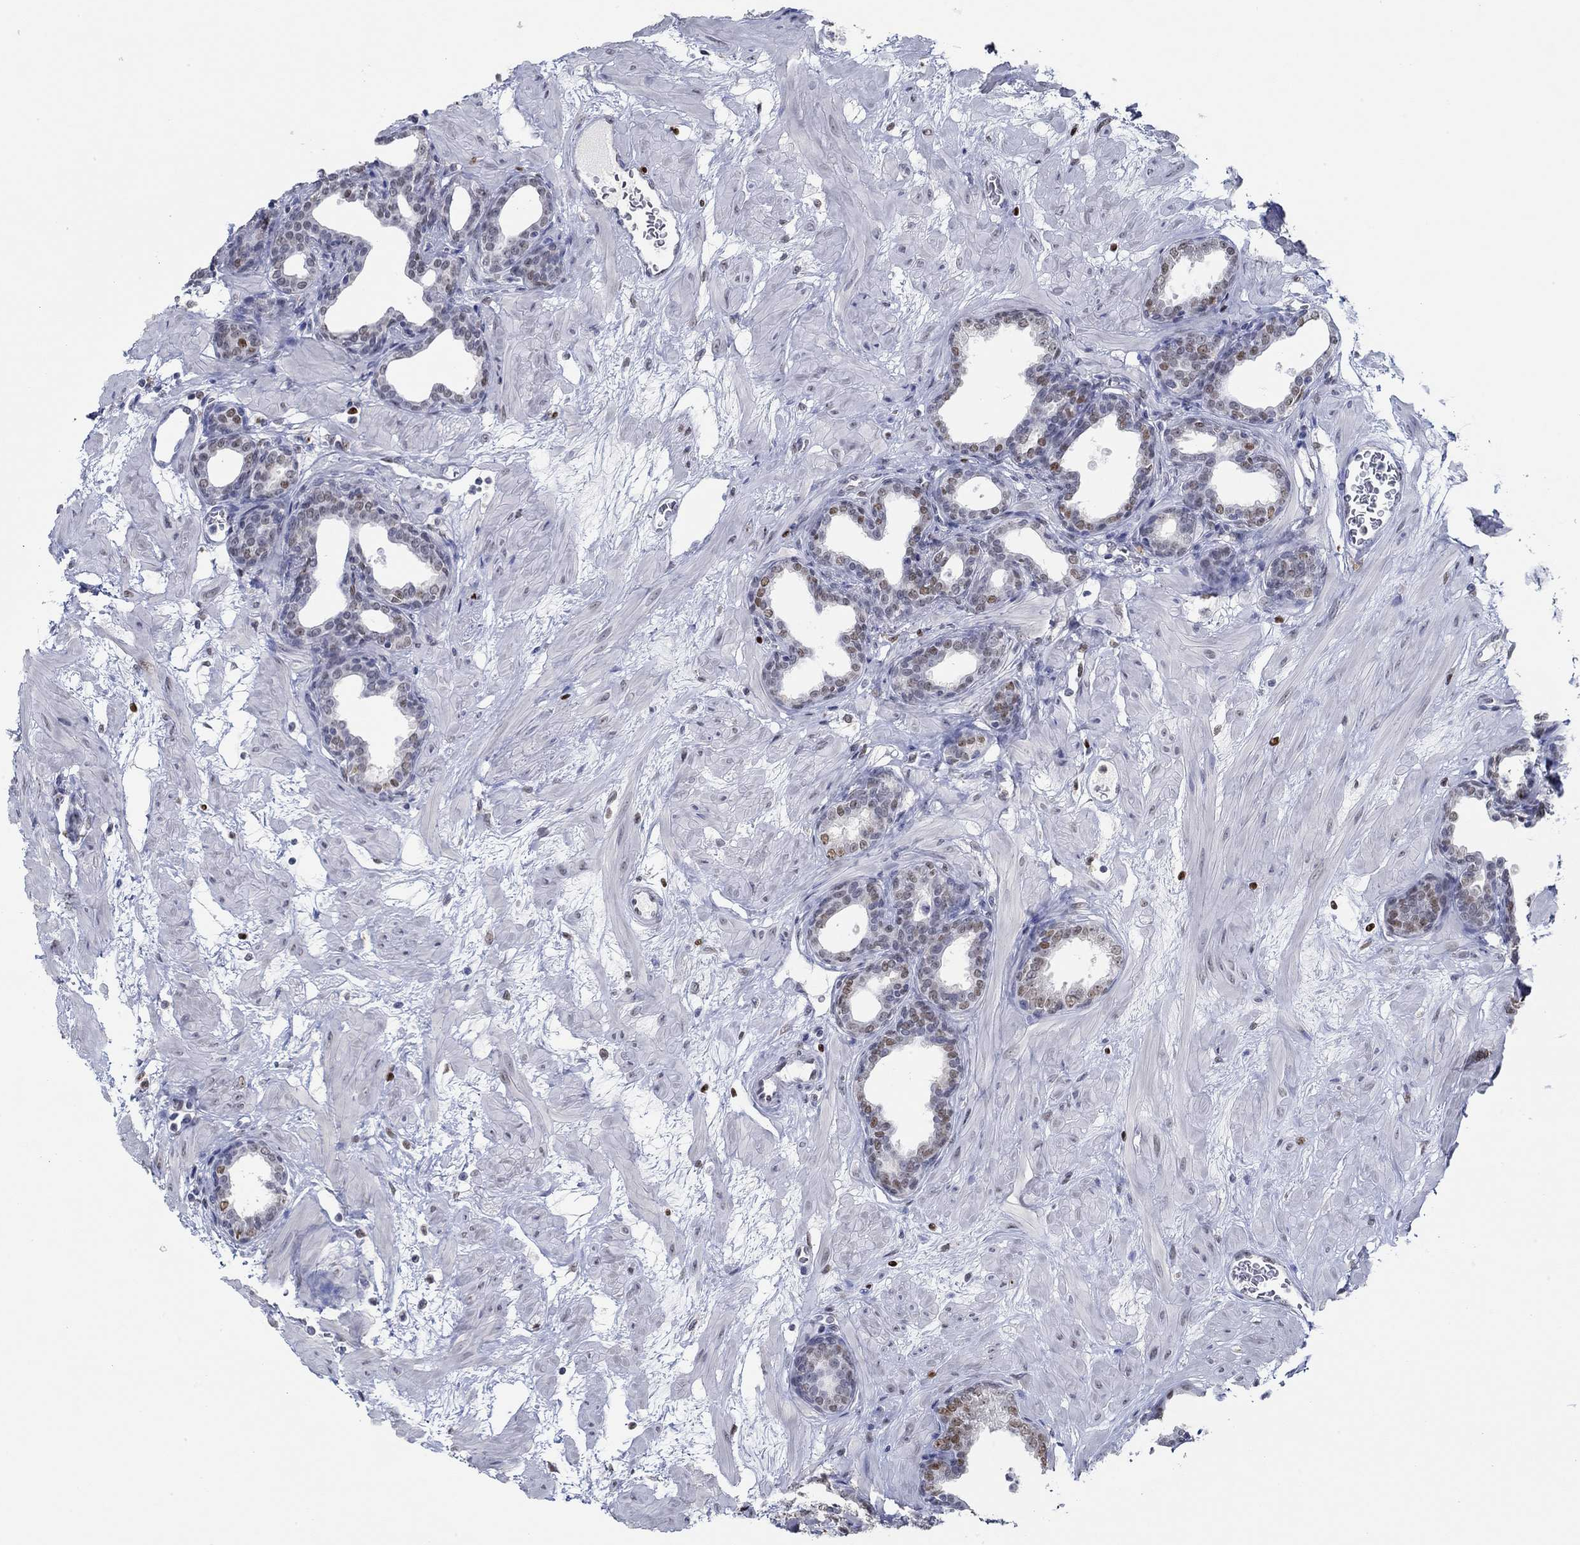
{"staining": {"intensity": "moderate", "quantity": "<25%", "location": "nuclear"}, "tissue": "prostate", "cell_type": "Glandular cells", "image_type": "normal", "snomed": [{"axis": "morphology", "description": "Normal tissue, NOS"}, {"axis": "topography", "description": "Prostate"}], "caption": "Glandular cells demonstrate low levels of moderate nuclear staining in approximately <25% of cells in normal prostate. (Stains: DAB (3,3'-diaminobenzidine) in brown, nuclei in blue, Microscopy: brightfield microscopy at high magnification).", "gene": "GATA2", "patient": {"sex": "male", "age": 37}}